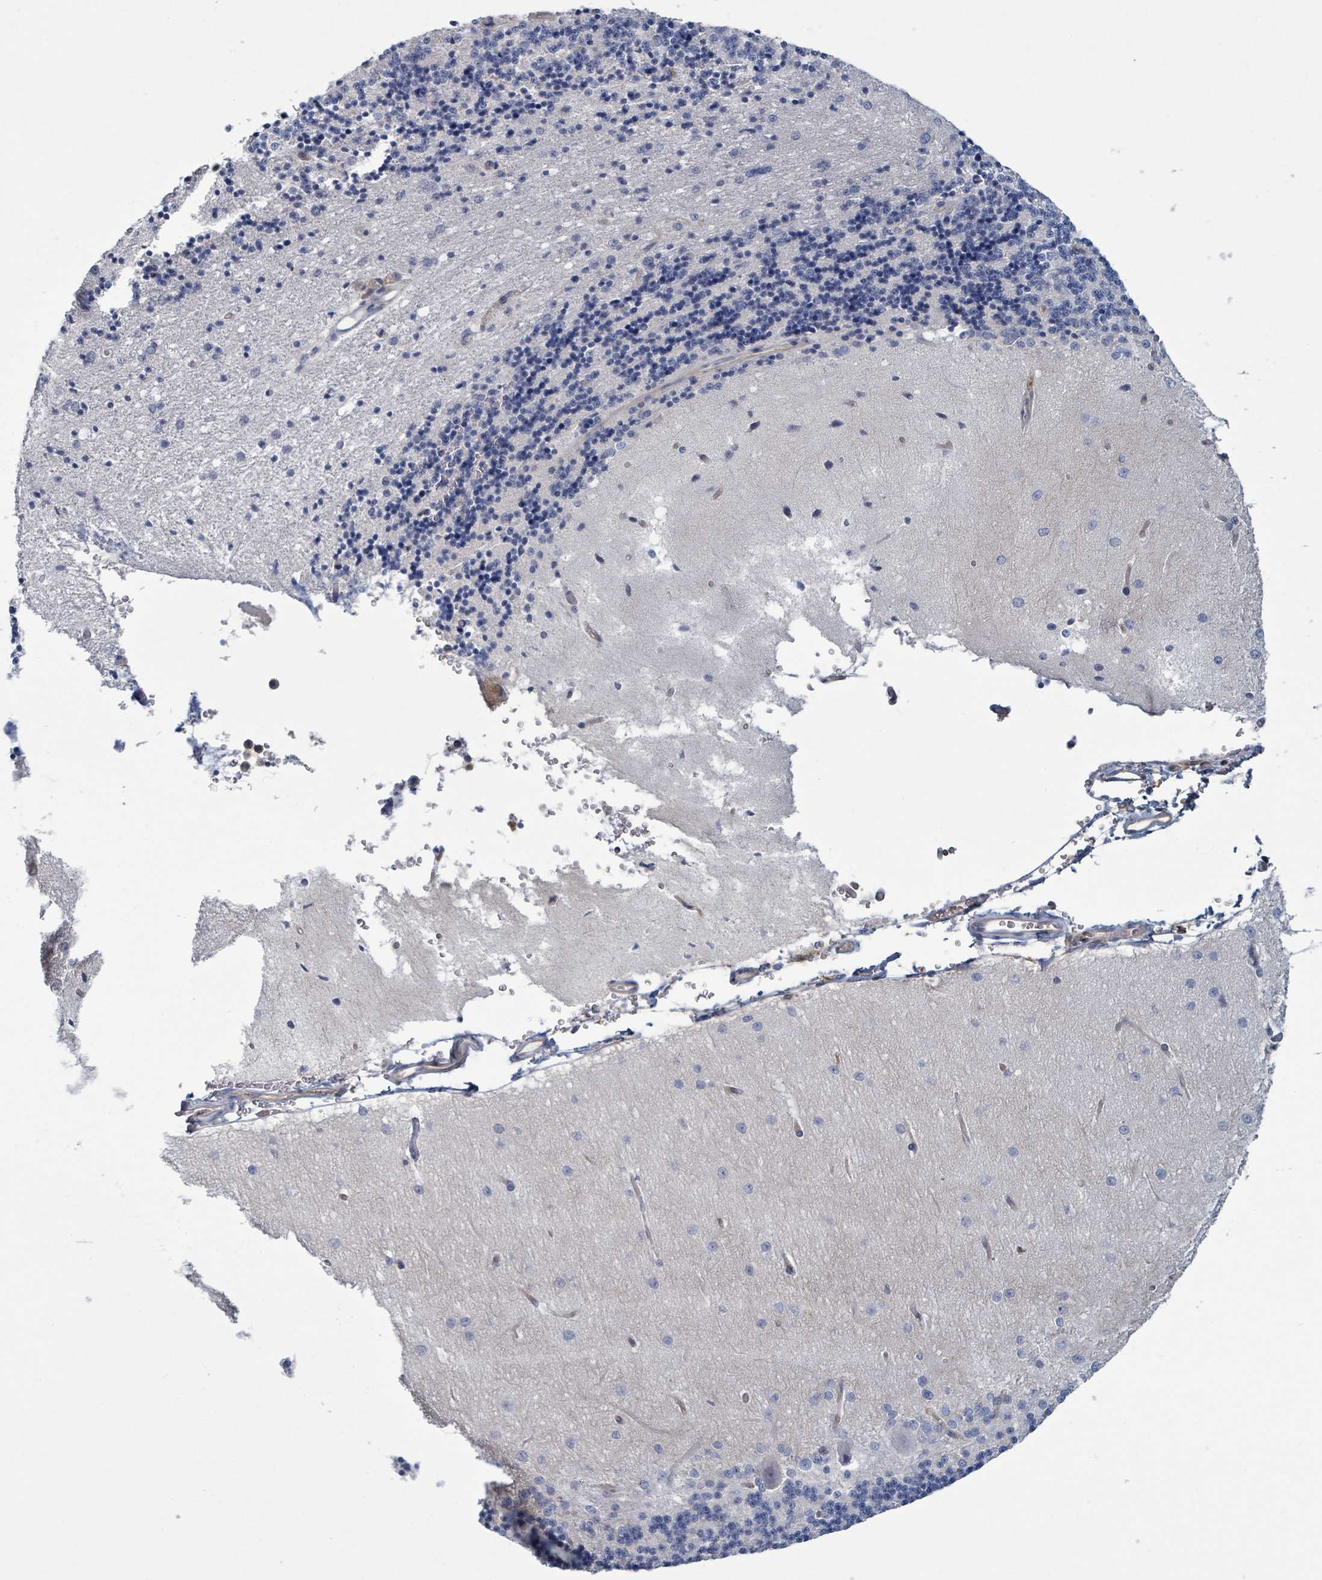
{"staining": {"intensity": "negative", "quantity": "none", "location": "none"}, "tissue": "cerebellum", "cell_type": "Cells in granular layer", "image_type": "normal", "snomed": [{"axis": "morphology", "description": "Normal tissue, NOS"}, {"axis": "topography", "description": "Cerebellum"}], "caption": "Normal cerebellum was stained to show a protein in brown. There is no significant positivity in cells in granular layer. (Brightfield microscopy of DAB immunohistochemistry at high magnification).", "gene": "TNFRSF14", "patient": {"sex": "female", "age": 29}}